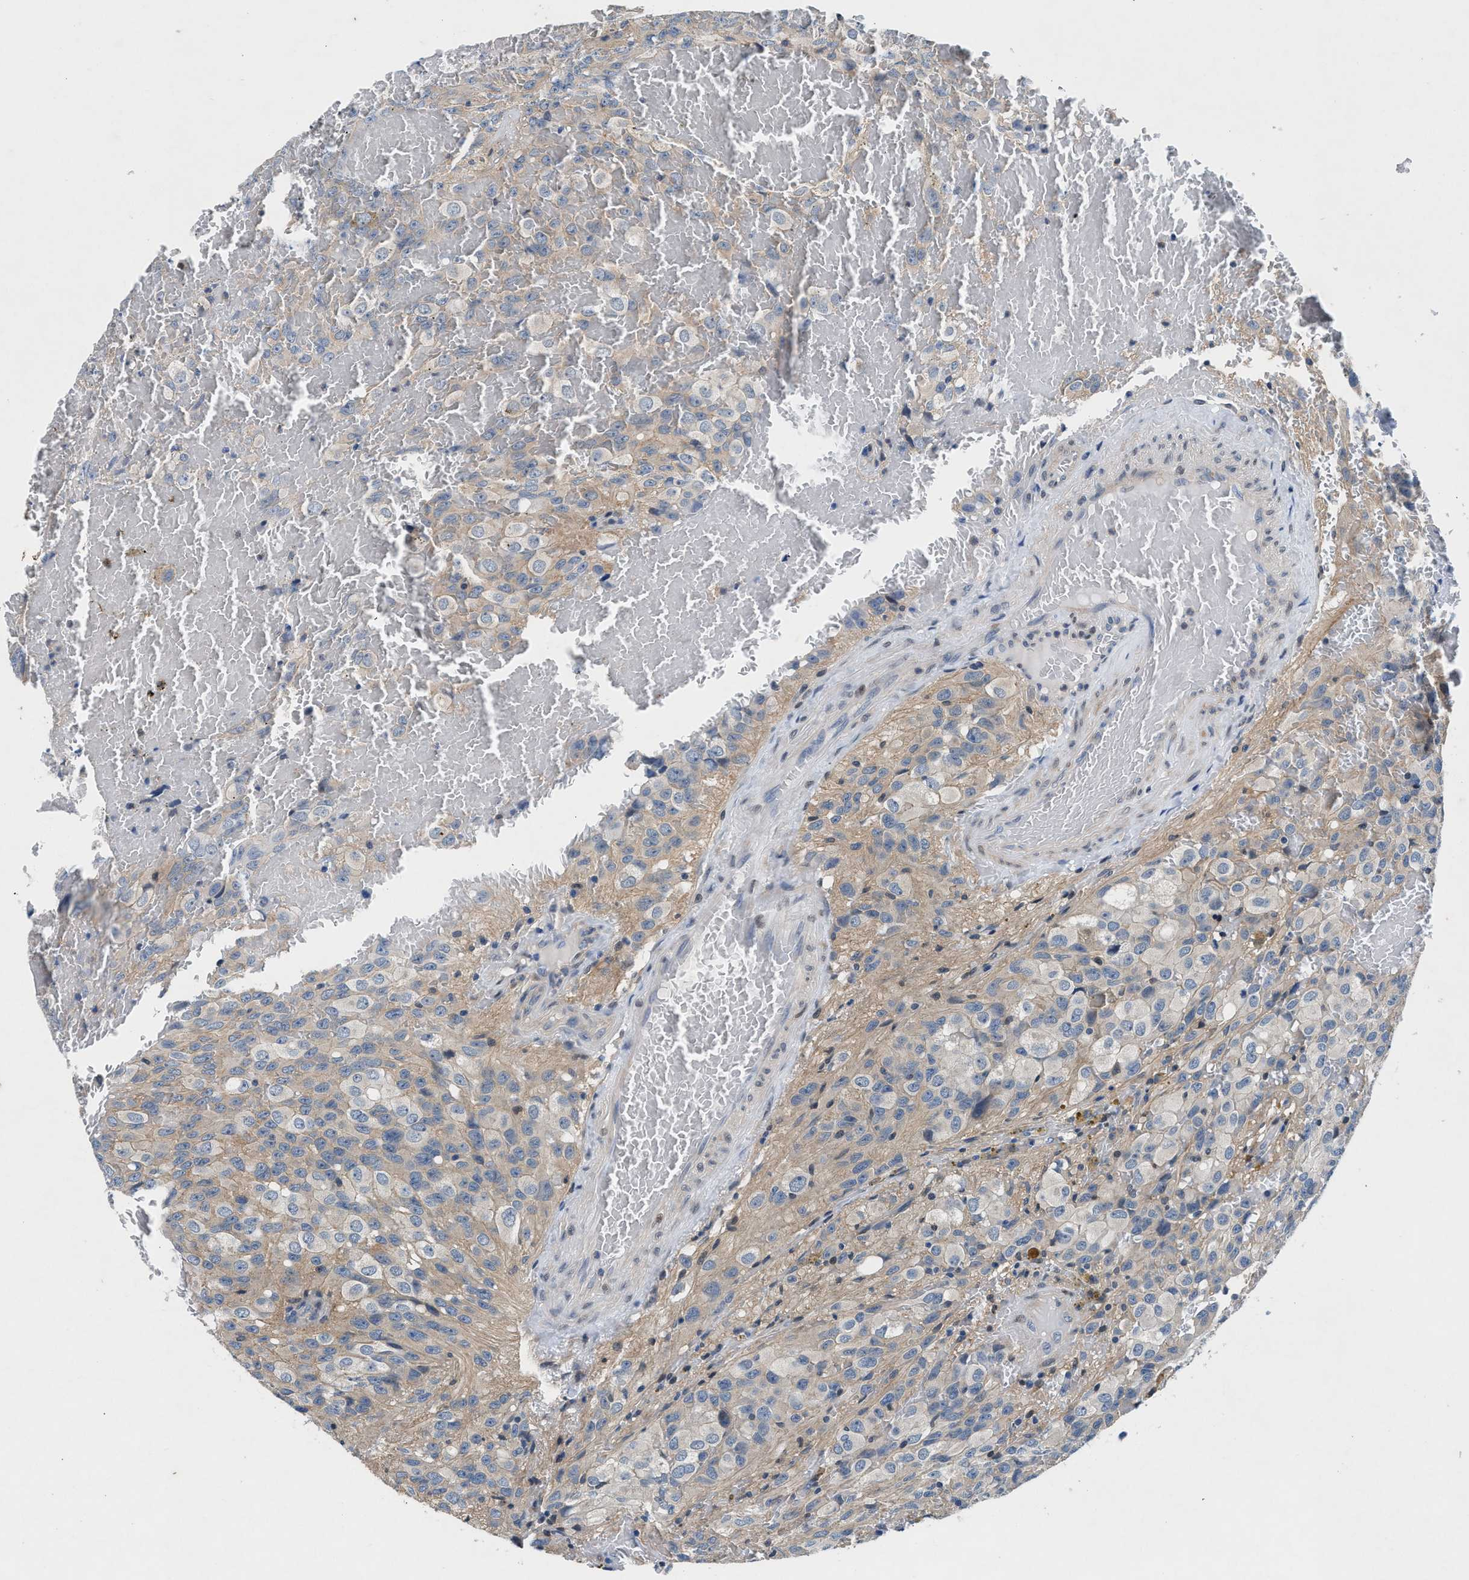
{"staining": {"intensity": "weak", "quantity": "<25%", "location": "cytoplasmic/membranous"}, "tissue": "glioma", "cell_type": "Tumor cells", "image_type": "cancer", "snomed": [{"axis": "morphology", "description": "Glioma, malignant, High grade"}, {"axis": "topography", "description": "Brain"}], "caption": "Immunohistochemical staining of human malignant glioma (high-grade) displays no significant expression in tumor cells. (Immunohistochemistry (ihc), brightfield microscopy, high magnification).", "gene": "COPS2", "patient": {"sex": "male", "age": 32}}